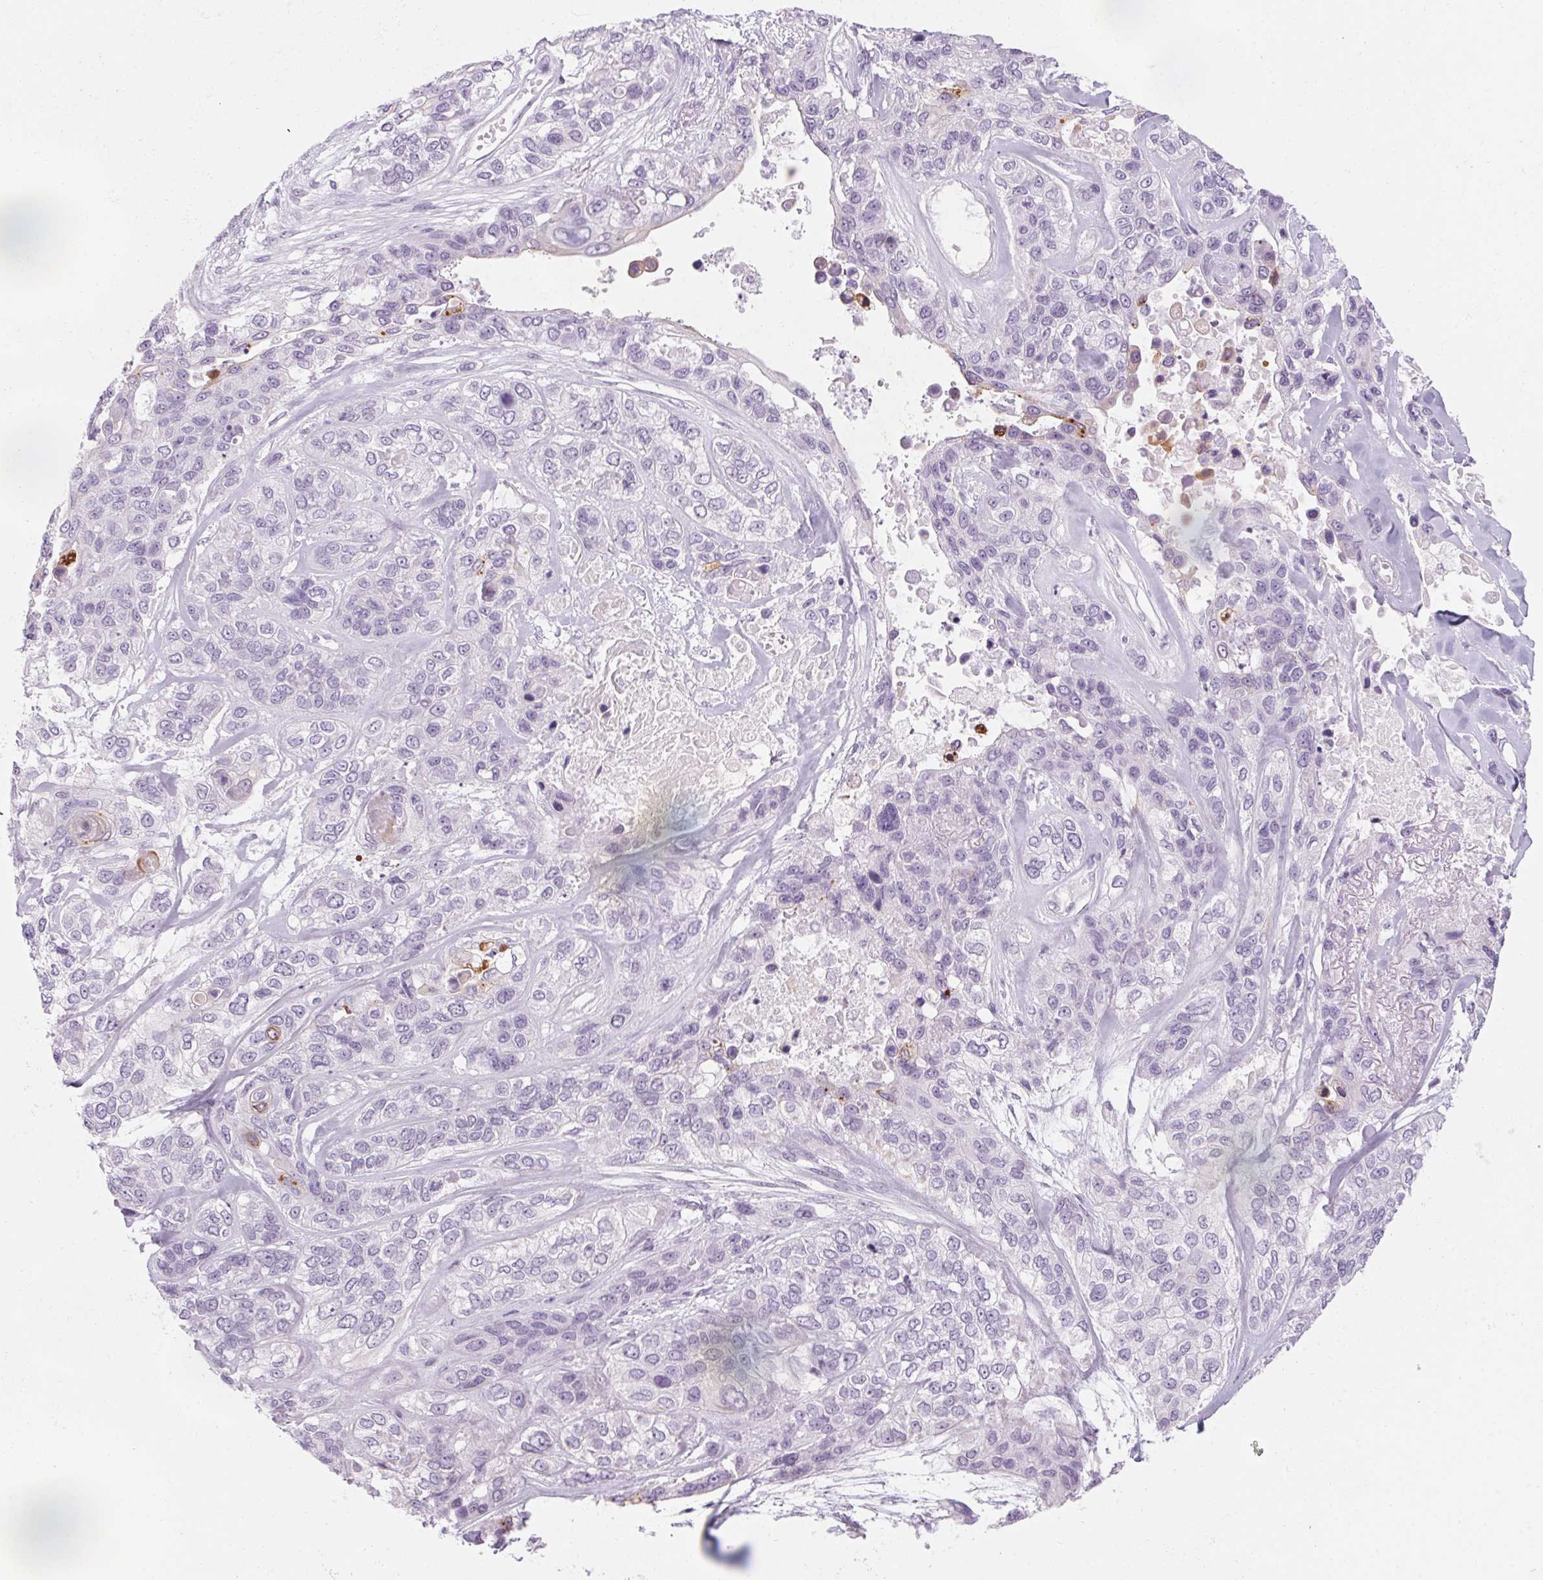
{"staining": {"intensity": "negative", "quantity": "none", "location": "none"}, "tissue": "lung cancer", "cell_type": "Tumor cells", "image_type": "cancer", "snomed": [{"axis": "morphology", "description": "Squamous cell carcinoma, NOS"}, {"axis": "topography", "description": "Lung"}], "caption": "A micrograph of human lung squamous cell carcinoma is negative for staining in tumor cells.", "gene": "RPTN", "patient": {"sex": "female", "age": 70}}